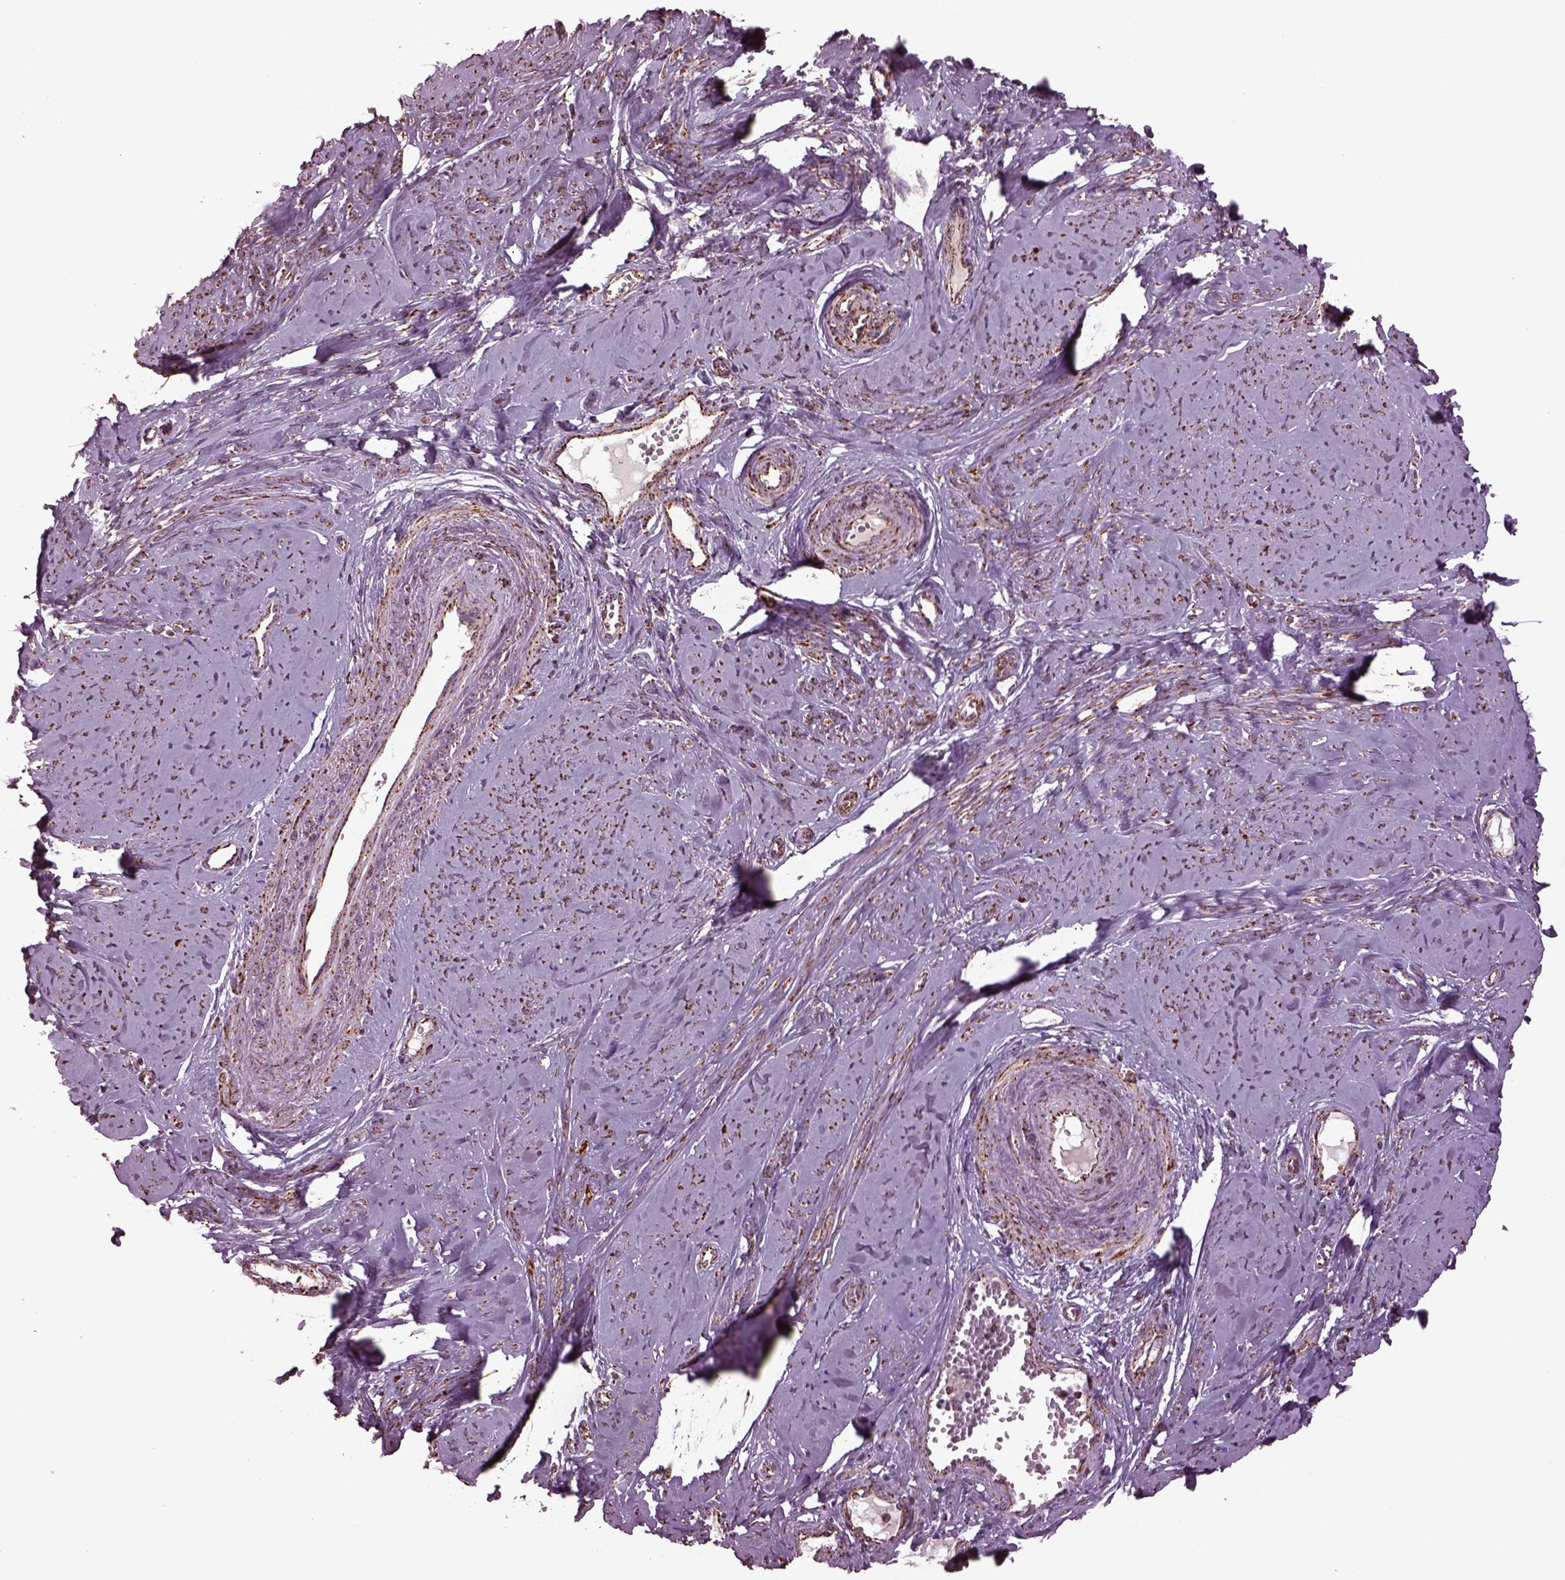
{"staining": {"intensity": "moderate", "quantity": ">75%", "location": "cytoplasmic/membranous"}, "tissue": "smooth muscle", "cell_type": "Smooth muscle cells", "image_type": "normal", "snomed": [{"axis": "morphology", "description": "Normal tissue, NOS"}, {"axis": "topography", "description": "Smooth muscle"}], "caption": "Protein analysis of benign smooth muscle demonstrates moderate cytoplasmic/membranous staining in approximately >75% of smooth muscle cells.", "gene": "TMEM254", "patient": {"sex": "female", "age": 48}}